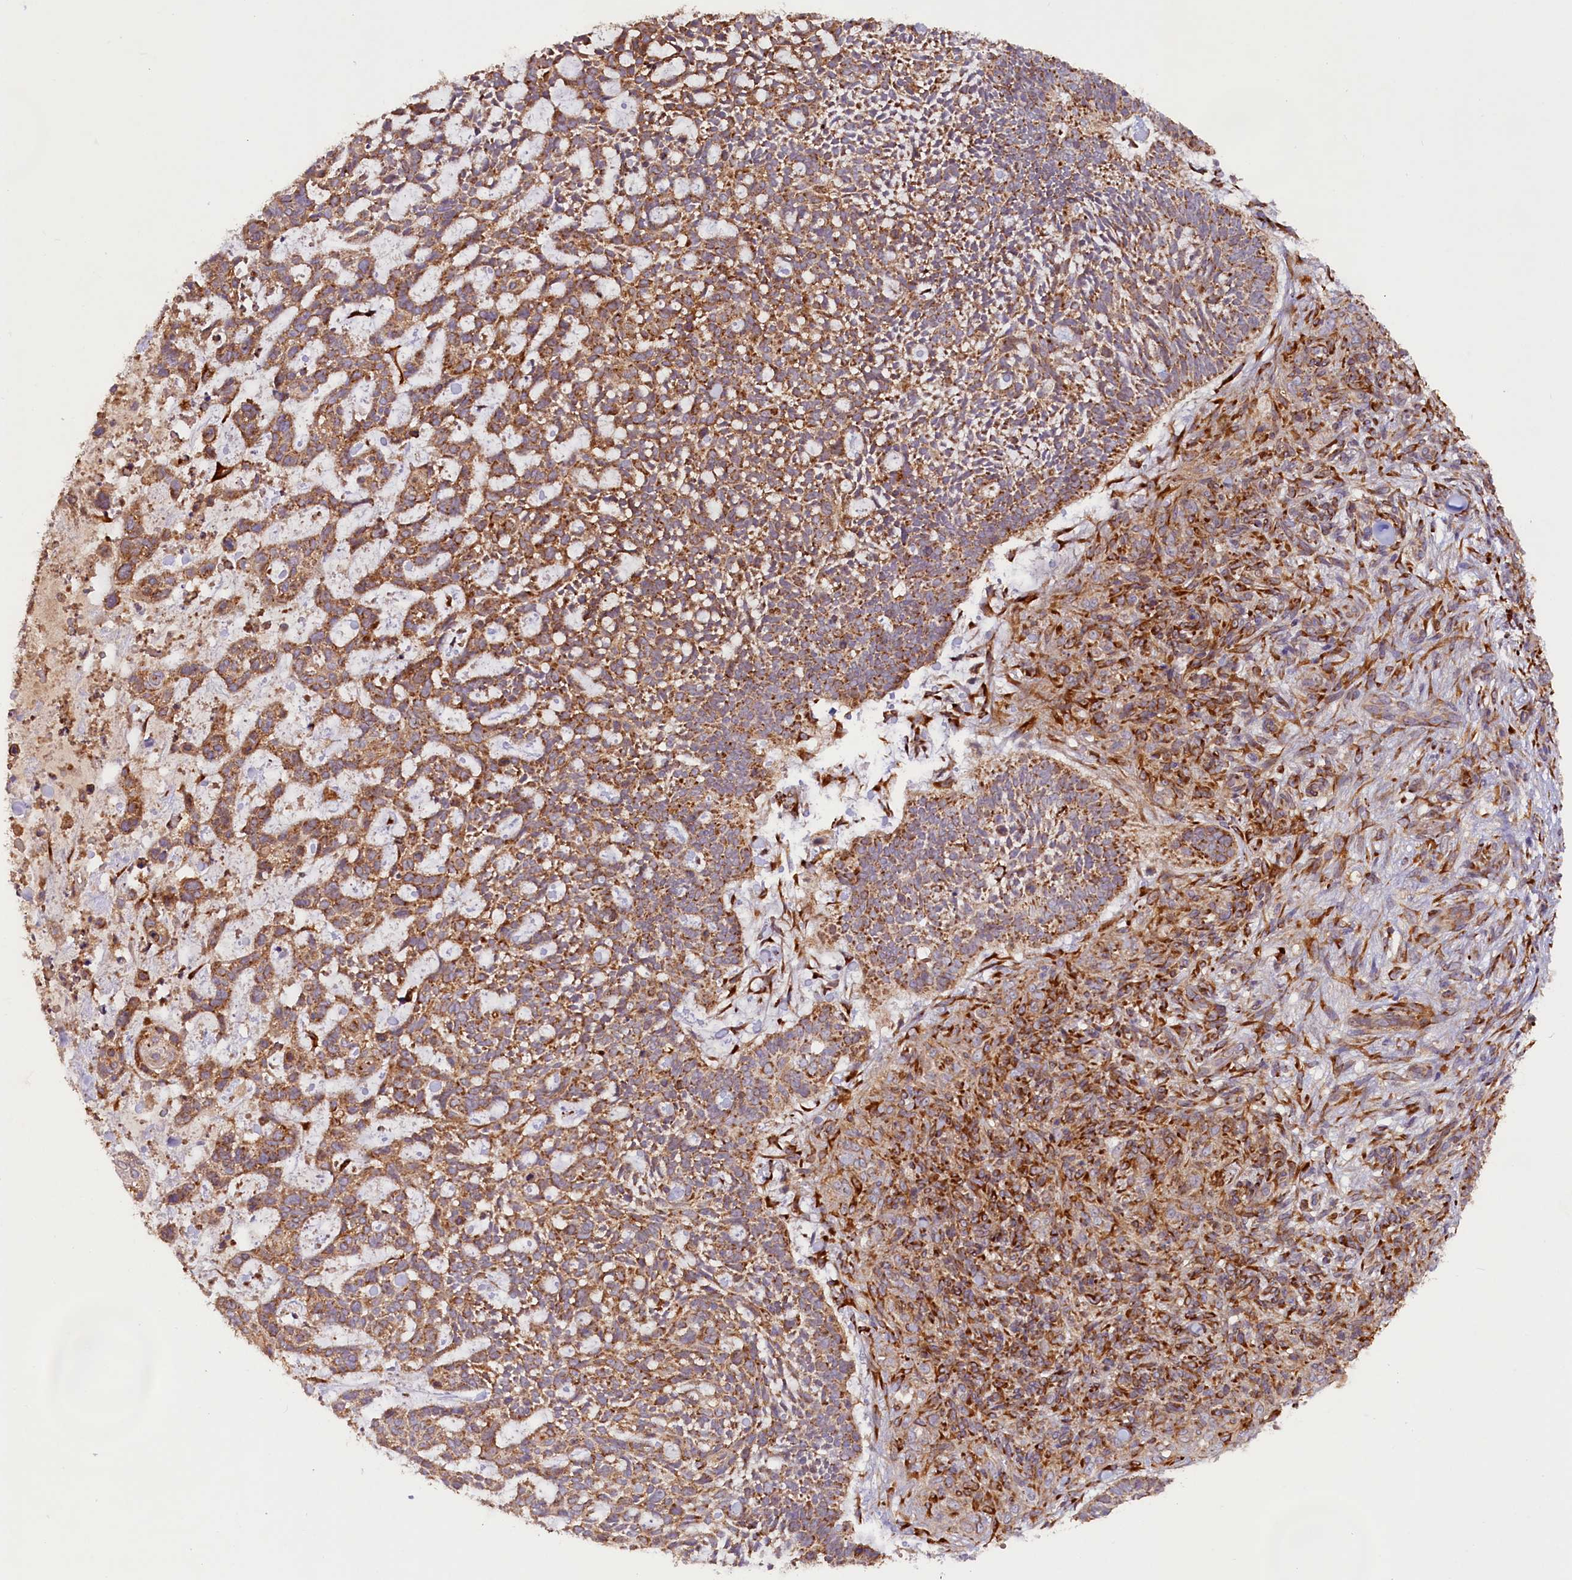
{"staining": {"intensity": "moderate", "quantity": ">75%", "location": "cytoplasmic/membranous"}, "tissue": "skin cancer", "cell_type": "Tumor cells", "image_type": "cancer", "snomed": [{"axis": "morphology", "description": "Basal cell carcinoma"}, {"axis": "topography", "description": "Skin"}], "caption": "The photomicrograph reveals staining of skin basal cell carcinoma, revealing moderate cytoplasmic/membranous protein positivity (brown color) within tumor cells.", "gene": "SSC5D", "patient": {"sex": "male", "age": 88}}